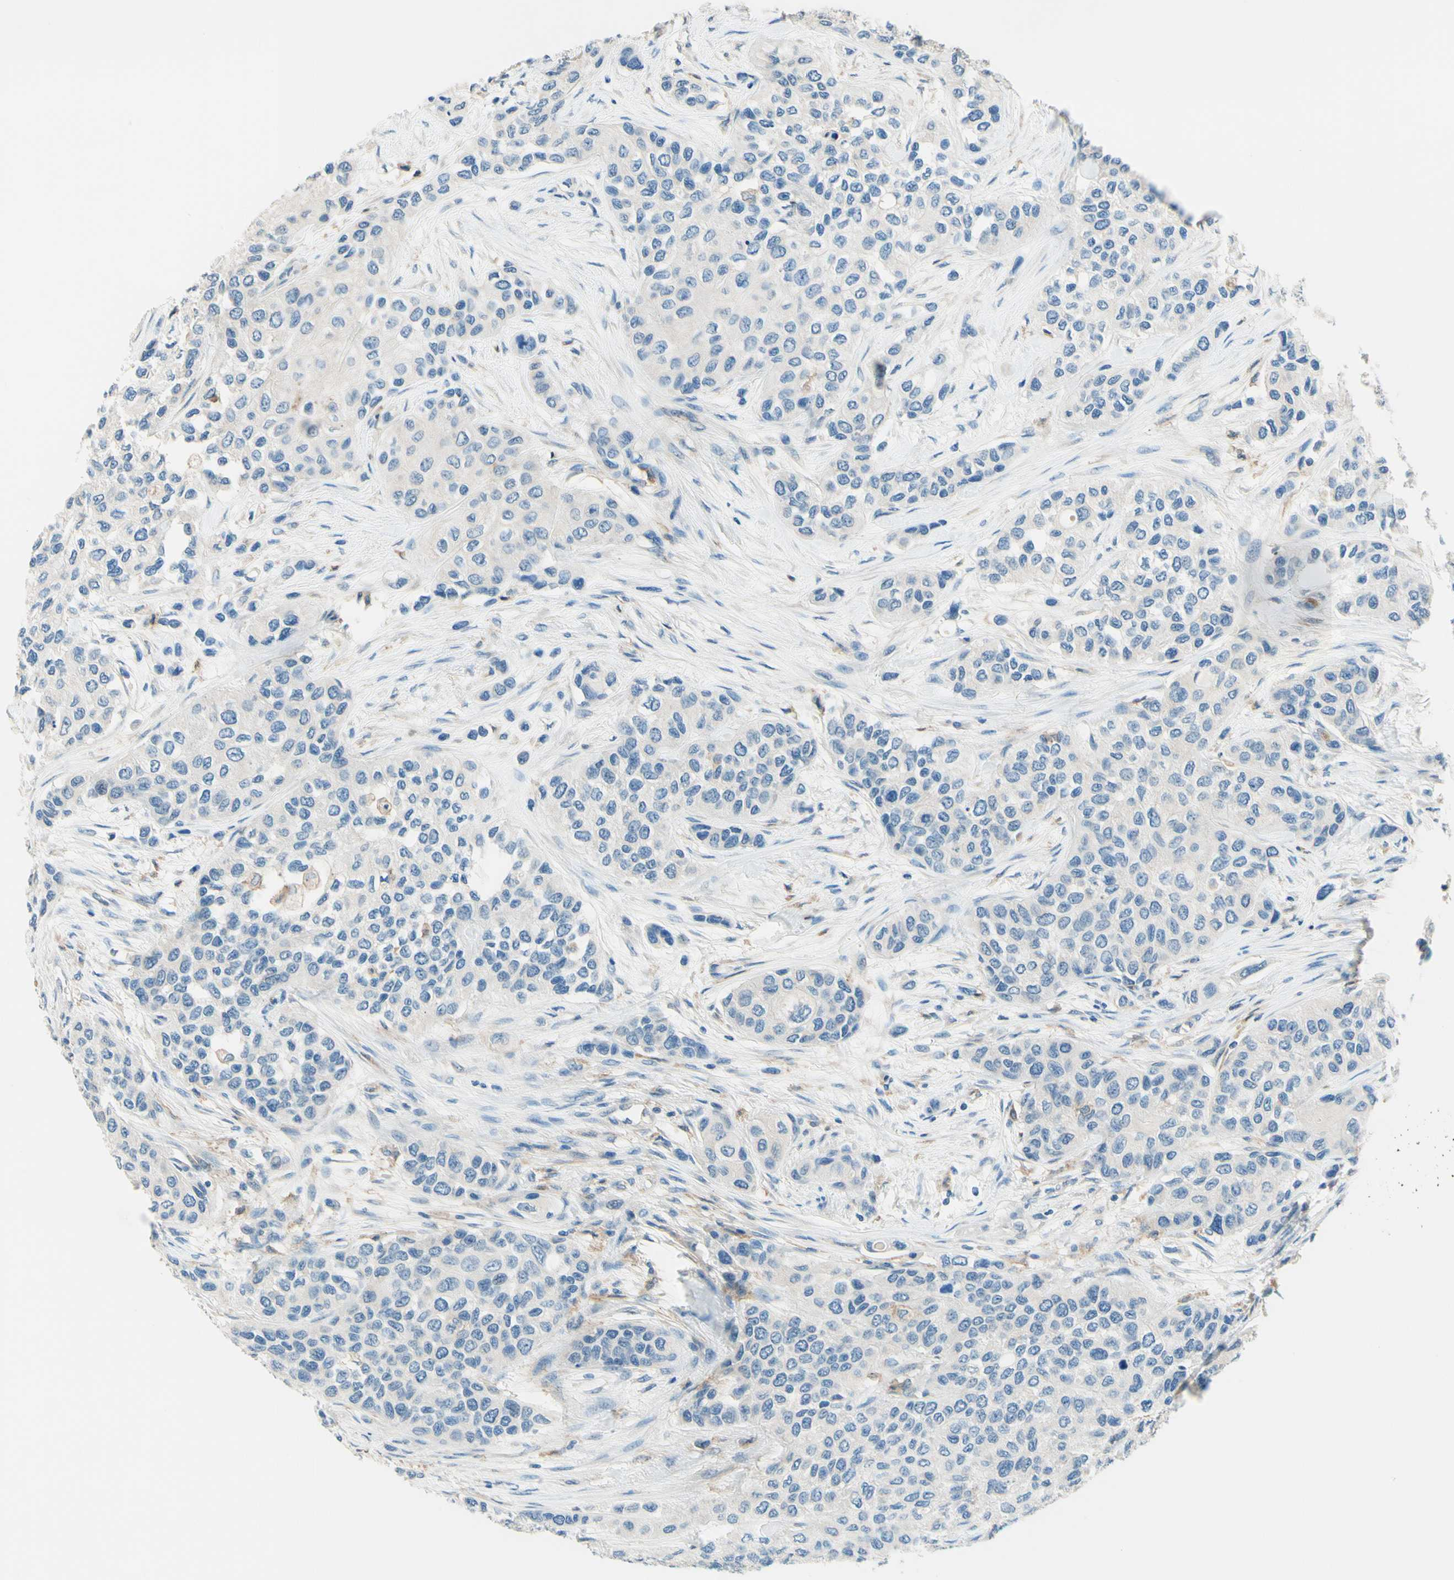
{"staining": {"intensity": "negative", "quantity": "none", "location": "none"}, "tissue": "urothelial cancer", "cell_type": "Tumor cells", "image_type": "cancer", "snomed": [{"axis": "morphology", "description": "Urothelial carcinoma, High grade"}, {"axis": "topography", "description": "Urinary bladder"}], "caption": "Urothelial cancer was stained to show a protein in brown. There is no significant positivity in tumor cells.", "gene": "SIGLEC9", "patient": {"sex": "female", "age": 56}}